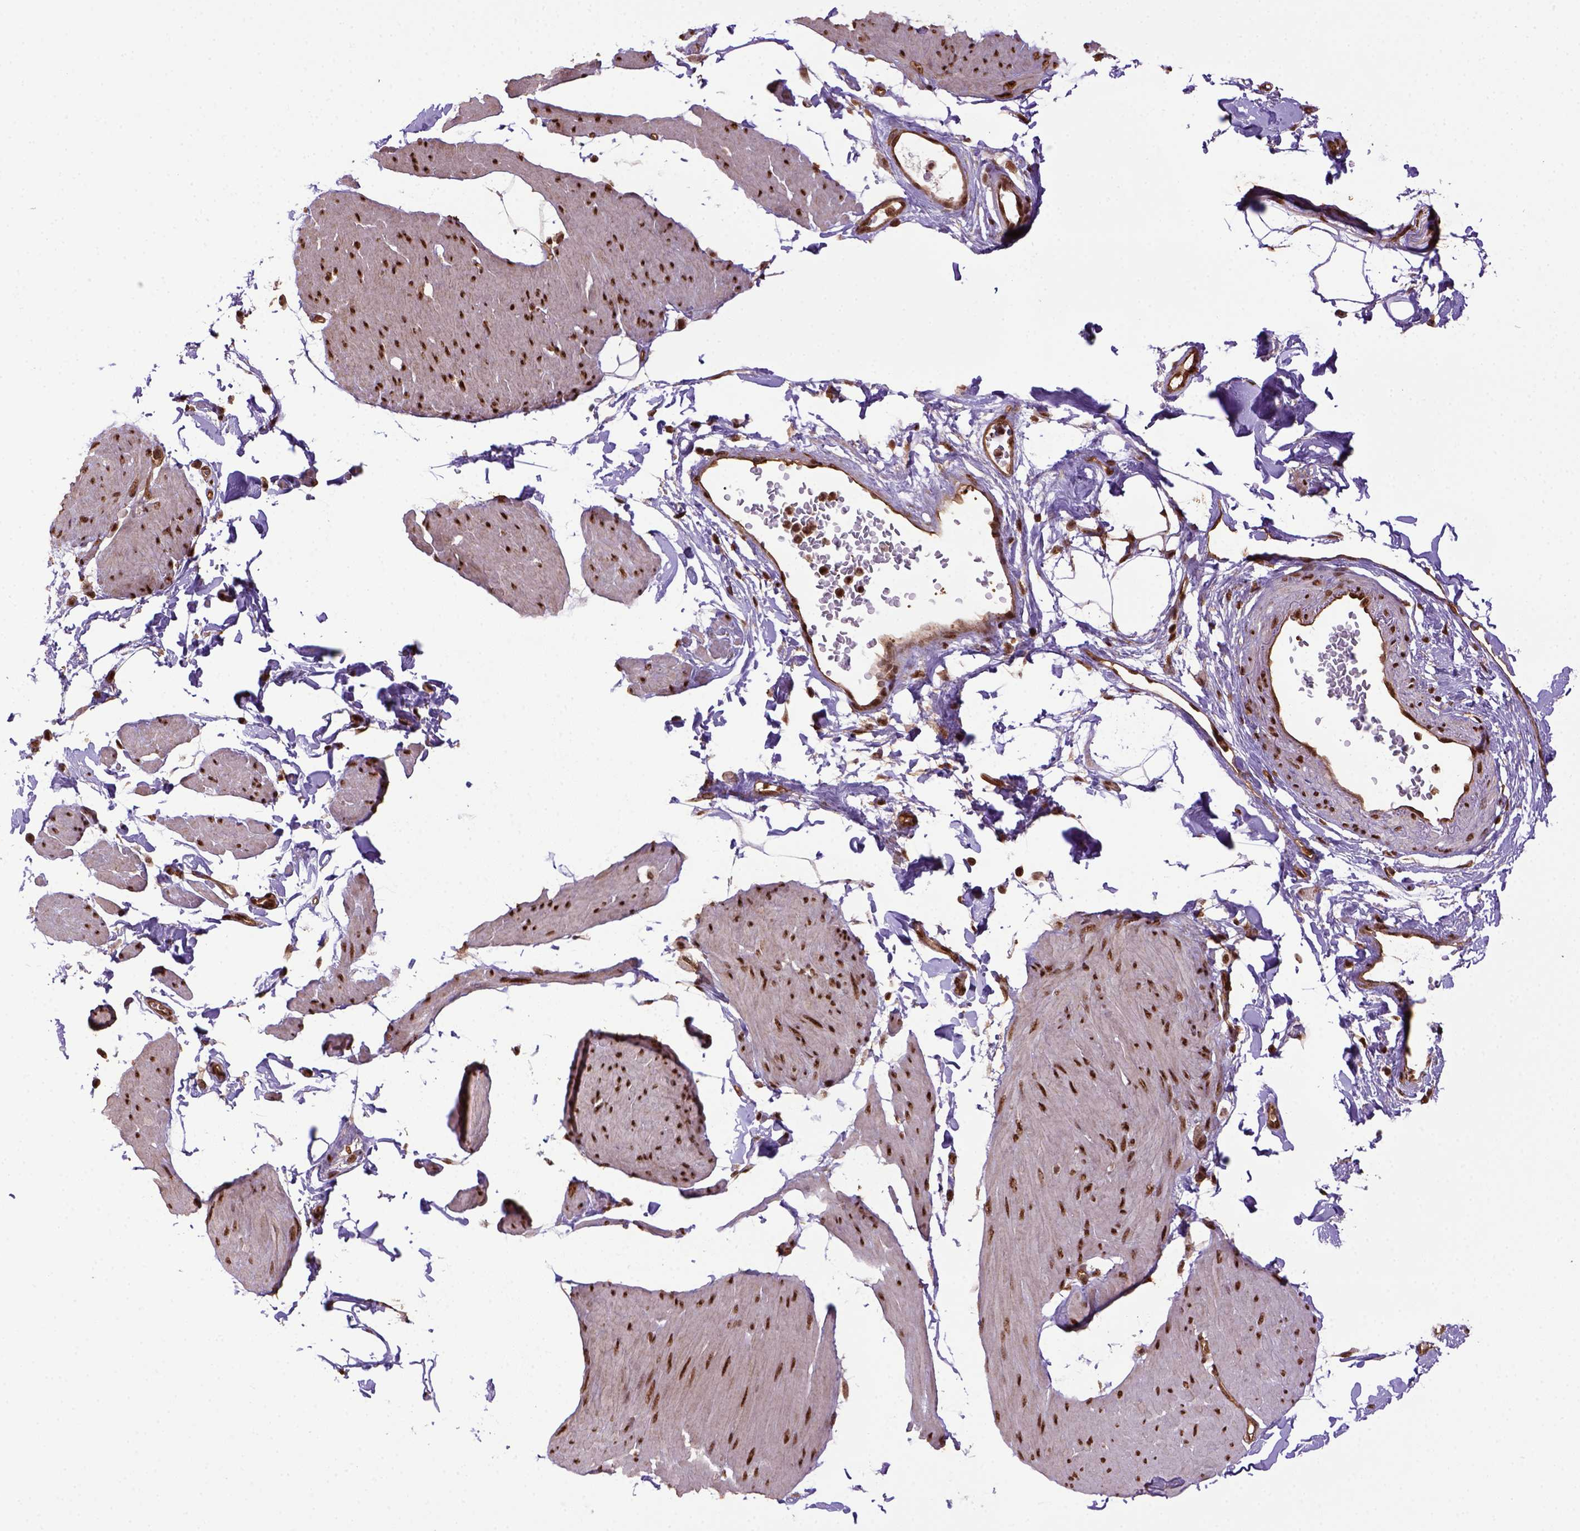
{"staining": {"intensity": "strong", "quantity": ">75%", "location": "nuclear"}, "tissue": "smooth muscle", "cell_type": "Smooth muscle cells", "image_type": "normal", "snomed": [{"axis": "morphology", "description": "Normal tissue, NOS"}, {"axis": "topography", "description": "Adipose tissue"}, {"axis": "topography", "description": "Smooth muscle"}, {"axis": "topography", "description": "Peripheral nerve tissue"}], "caption": "DAB immunohistochemical staining of unremarkable human smooth muscle exhibits strong nuclear protein staining in about >75% of smooth muscle cells. The staining is performed using DAB brown chromogen to label protein expression. The nuclei are counter-stained blue using hematoxylin.", "gene": "PPIG", "patient": {"sex": "male", "age": 83}}